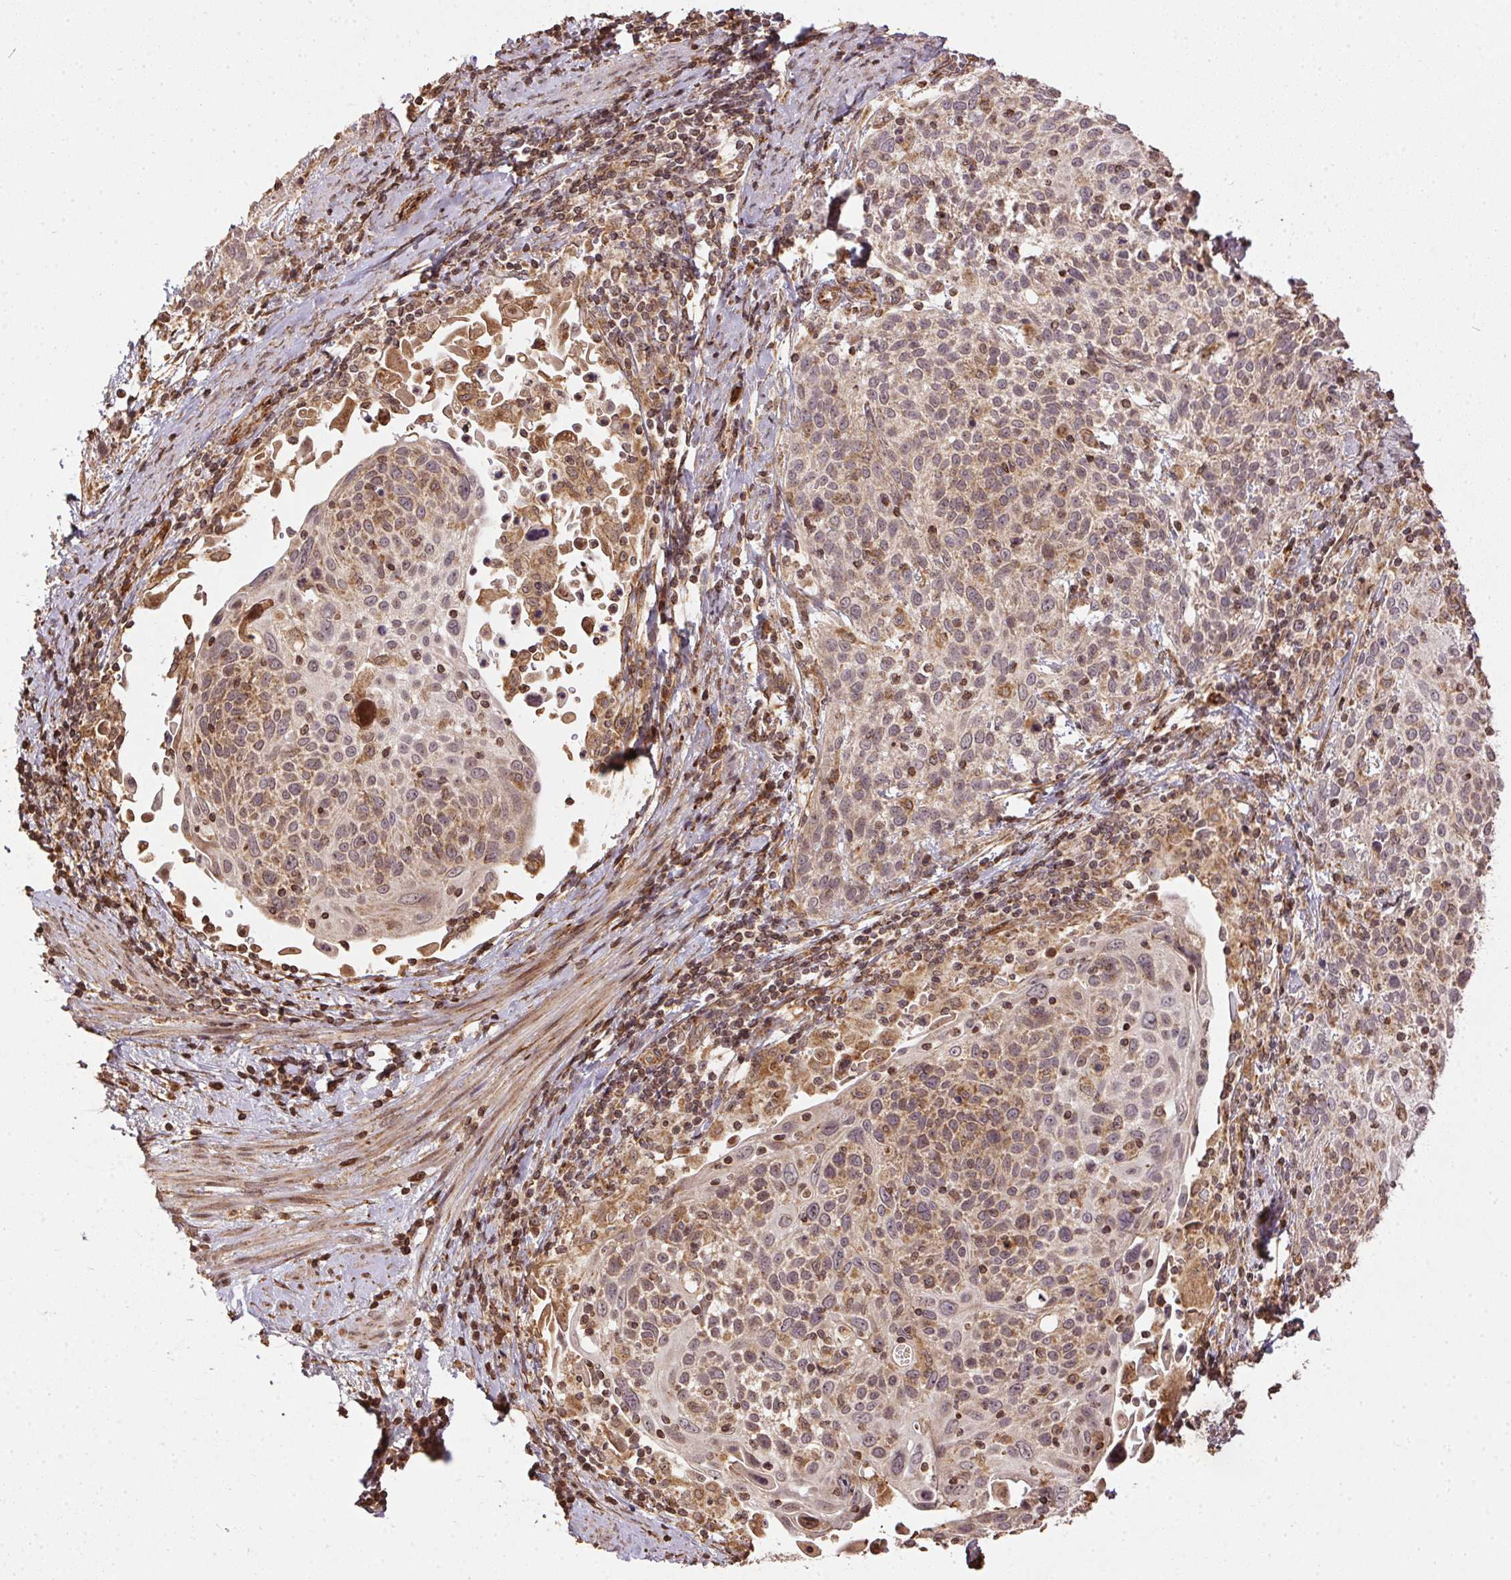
{"staining": {"intensity": "weak", "quantity": "25%-75%", "location": "cytoplasmic/membranous"}, "tissue": "cervical cancer", "cell_type": "Tumor cells", "image_type": "cancer", "snomed": [{"axis": "morphology", "description": "Squamous cell carcinoma, NOS"}, {"axis": "topography", "description": "Cervix"}], "caption": "There is low levels of weak cytoplasmic/membranous staining in tumor cells of squamous cell carcinoma (cervical), as demonstrated by immunohistochemical staining (brown color).", "gene": "SPRED2", "patient": {"sex": "female", "age": 61}}